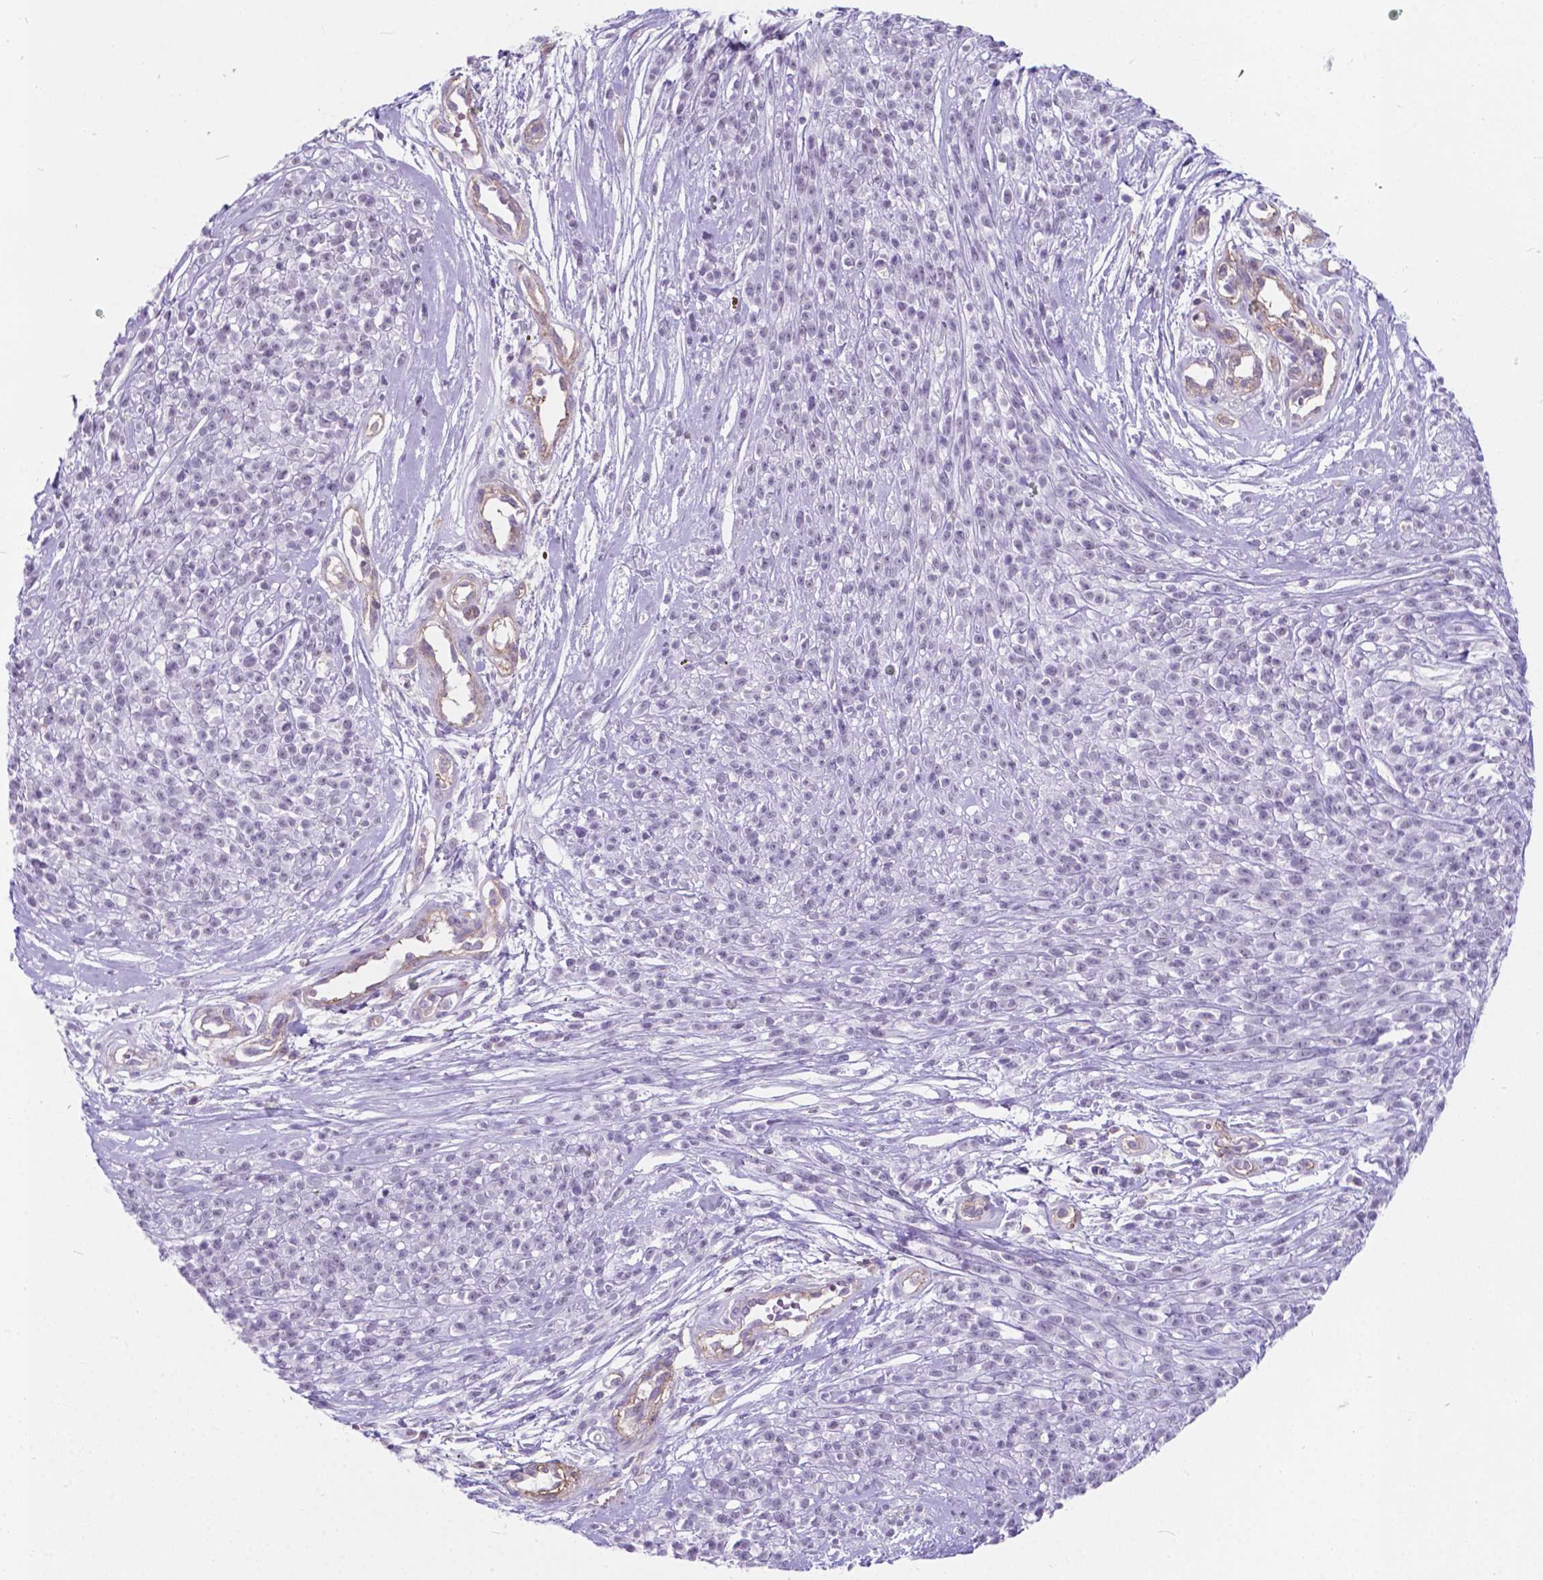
{"staining": {"intensity": "negative", "quantity": "none", "location": "none"}, "tissue": "melanoma", "cell_type": "Tumor cells", "image_type": "cancer", "snomed": [{"axis": "morphology", "description": "Malignant melanoma, NOS"}, {"axis": "topography", "description": "Skin"}, {"axis": "topography", "description": "Skin of trunk"}], "caption": "Malignant melanoma was stained to show a protein in brown. There is no significant expression in tumor cells. (Brightfield microscopy of DAB (3,3'-diaminobenzidine) immunohistochemistry at high magnification).", "gene": "KIAA0040", "patient": {"sex": "male", "age": 74}}